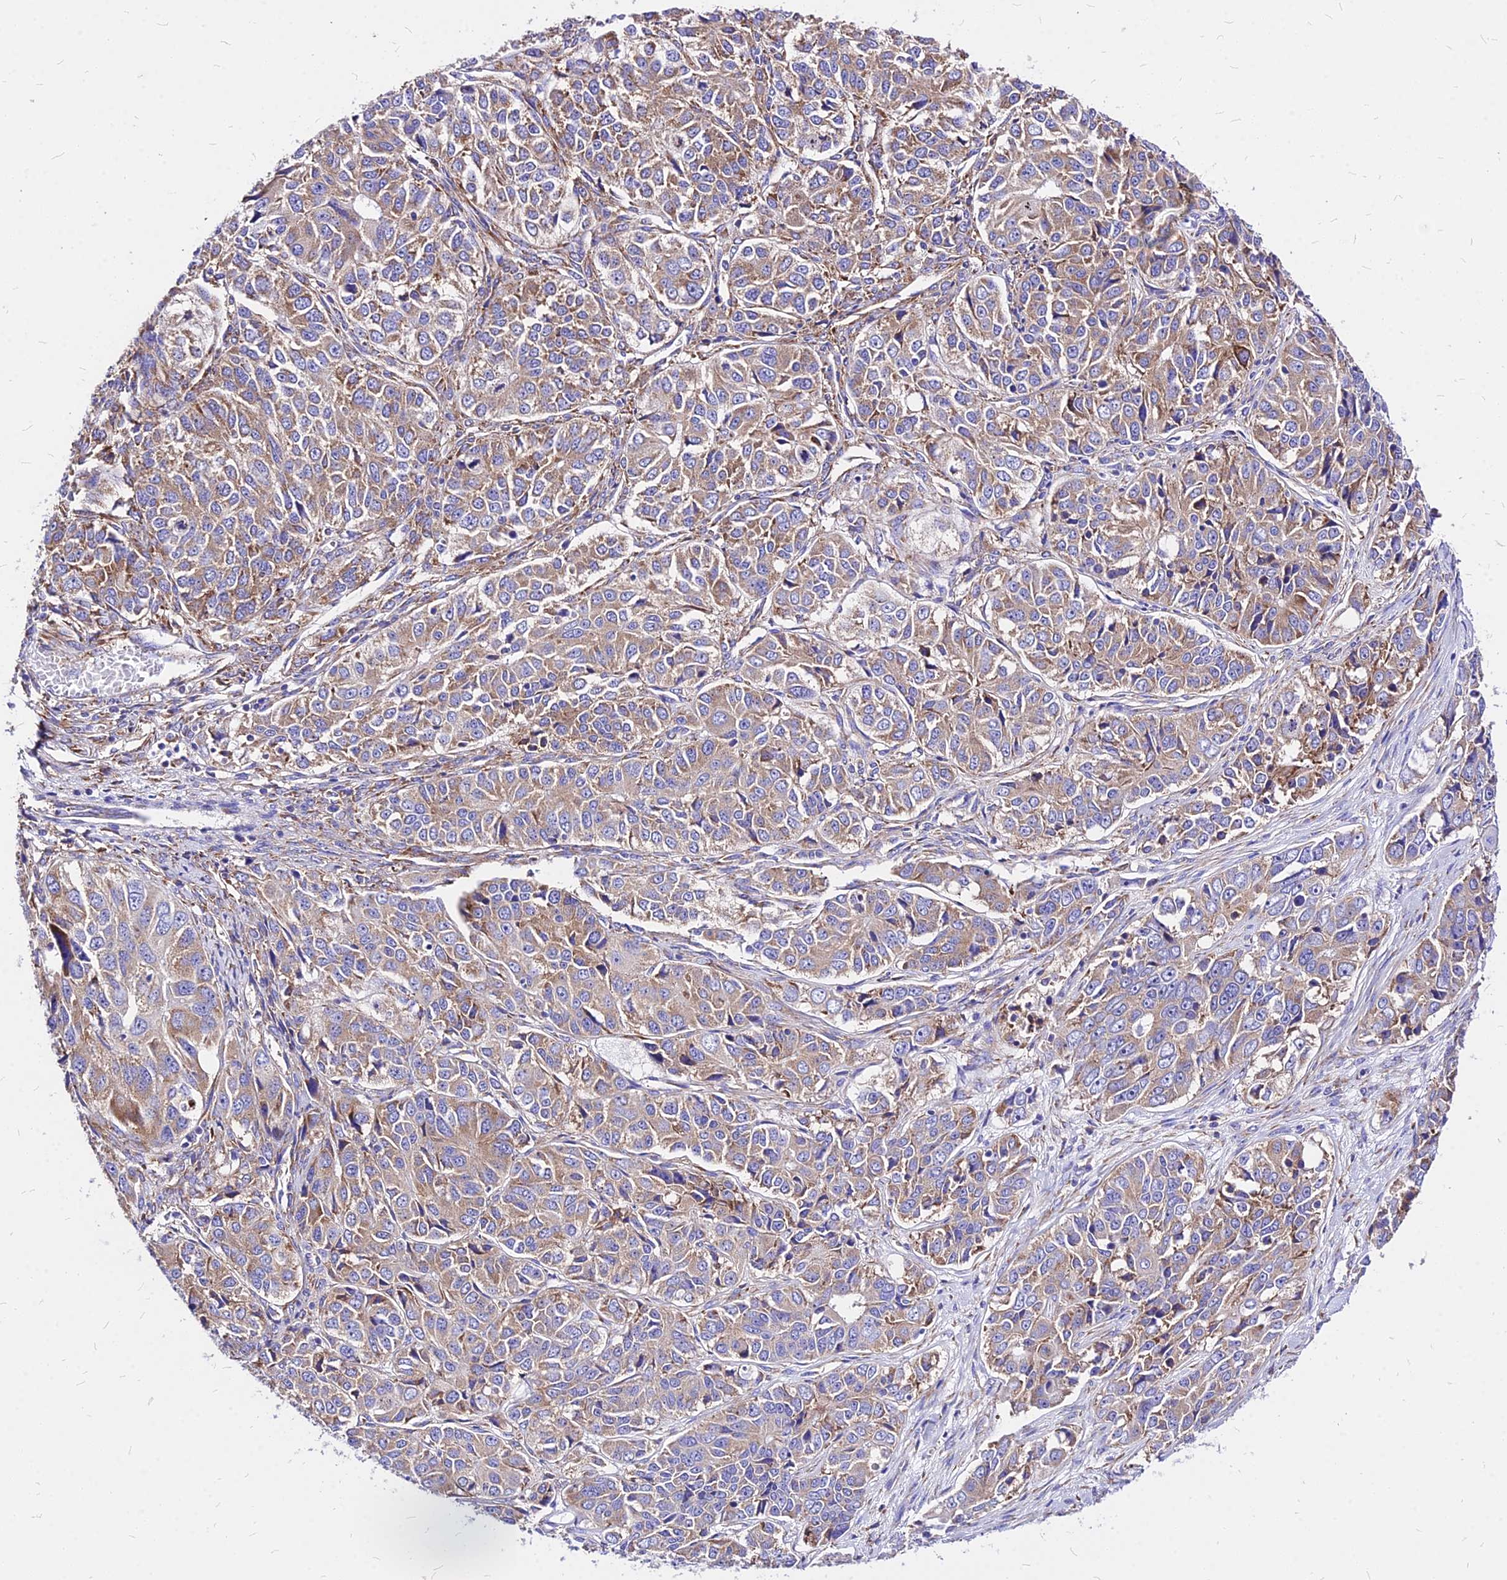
{"staining": {"intensity": "weak", "quantity": ">75%", "location": "cytoplasmic/membranous"}, "tissue": "ovarian cancer", "cell_type": "Tumor cells", "image_type": "cancer", "snomed": [{"axis": "morphology", "description": "Carcinoma, endometroid"}, {"axis": "topography", "description": "Ovary"}], "caption": "Immunohistochemistry of human ovarian endometroid carcinoma demonstrates low levels of weak cytoplasmic/membranous expression in approximately >75% of tumor cells.", "gene": "RPL19", "patient": {"sex": "female", "age": 51}}